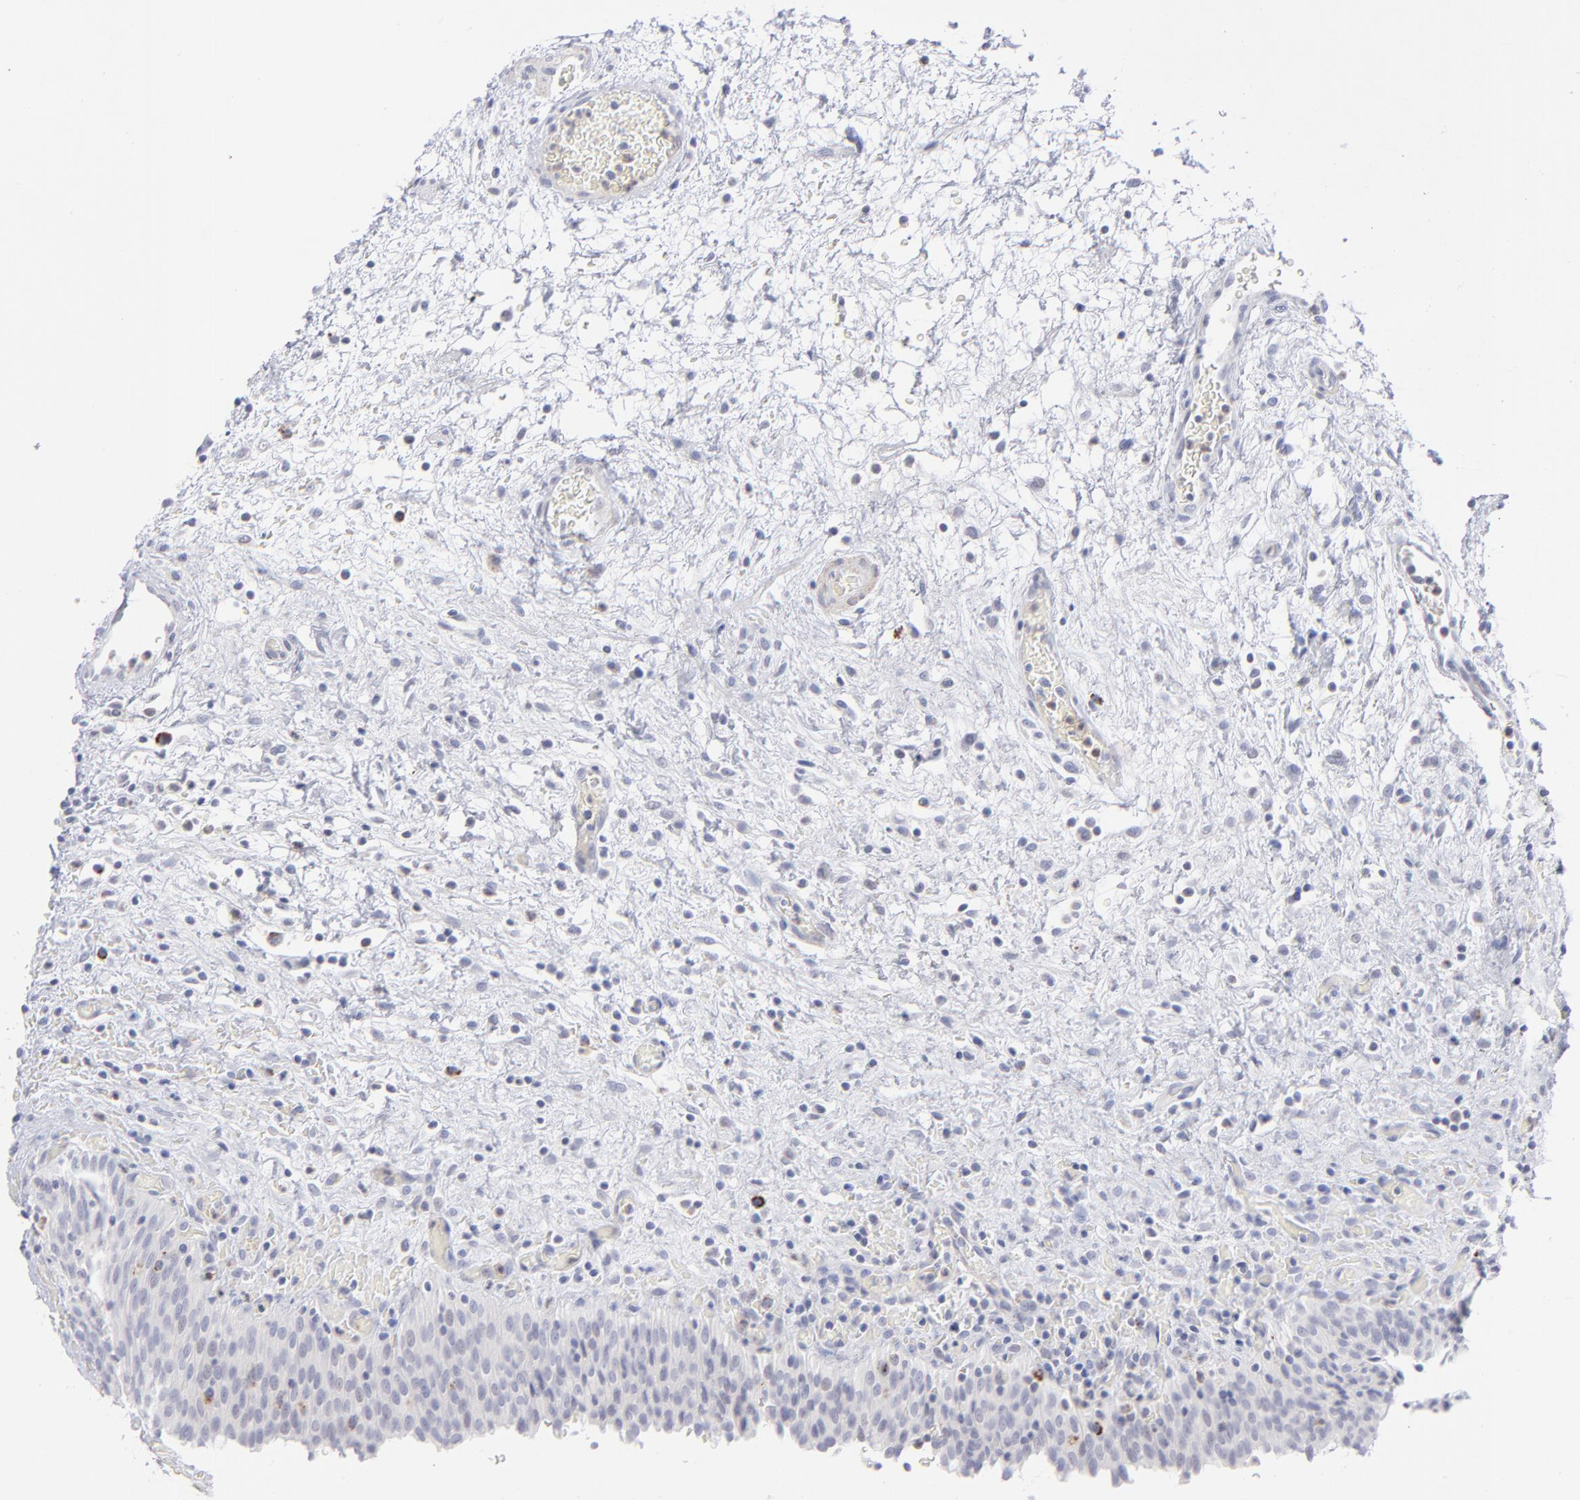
{"staining": {"intensity": "negative", "quantity": "none", "location": "none"}, "tissue": "urinary bladder", "cell_type": "Urothelial cells", "image_type": "normal", "snomed": [{"axis": "morphology", "description": "Normal tissue, NOS"}, {"axis": "topography", "description": "Urinary bladder"}], "caption": "An IHC photomicrograph of unremarkable urinary bladder is shown. There is no staining in urothelial cells of urinary bladder. (Stains: DAB (3,3'-diaminobenzidine) IHC with hematoxylin counter stain, Microscopy: brightfield microscopy at high magnification).", "gene": "MTHFD2", "patient": {"sex": "male", "age": 51}}